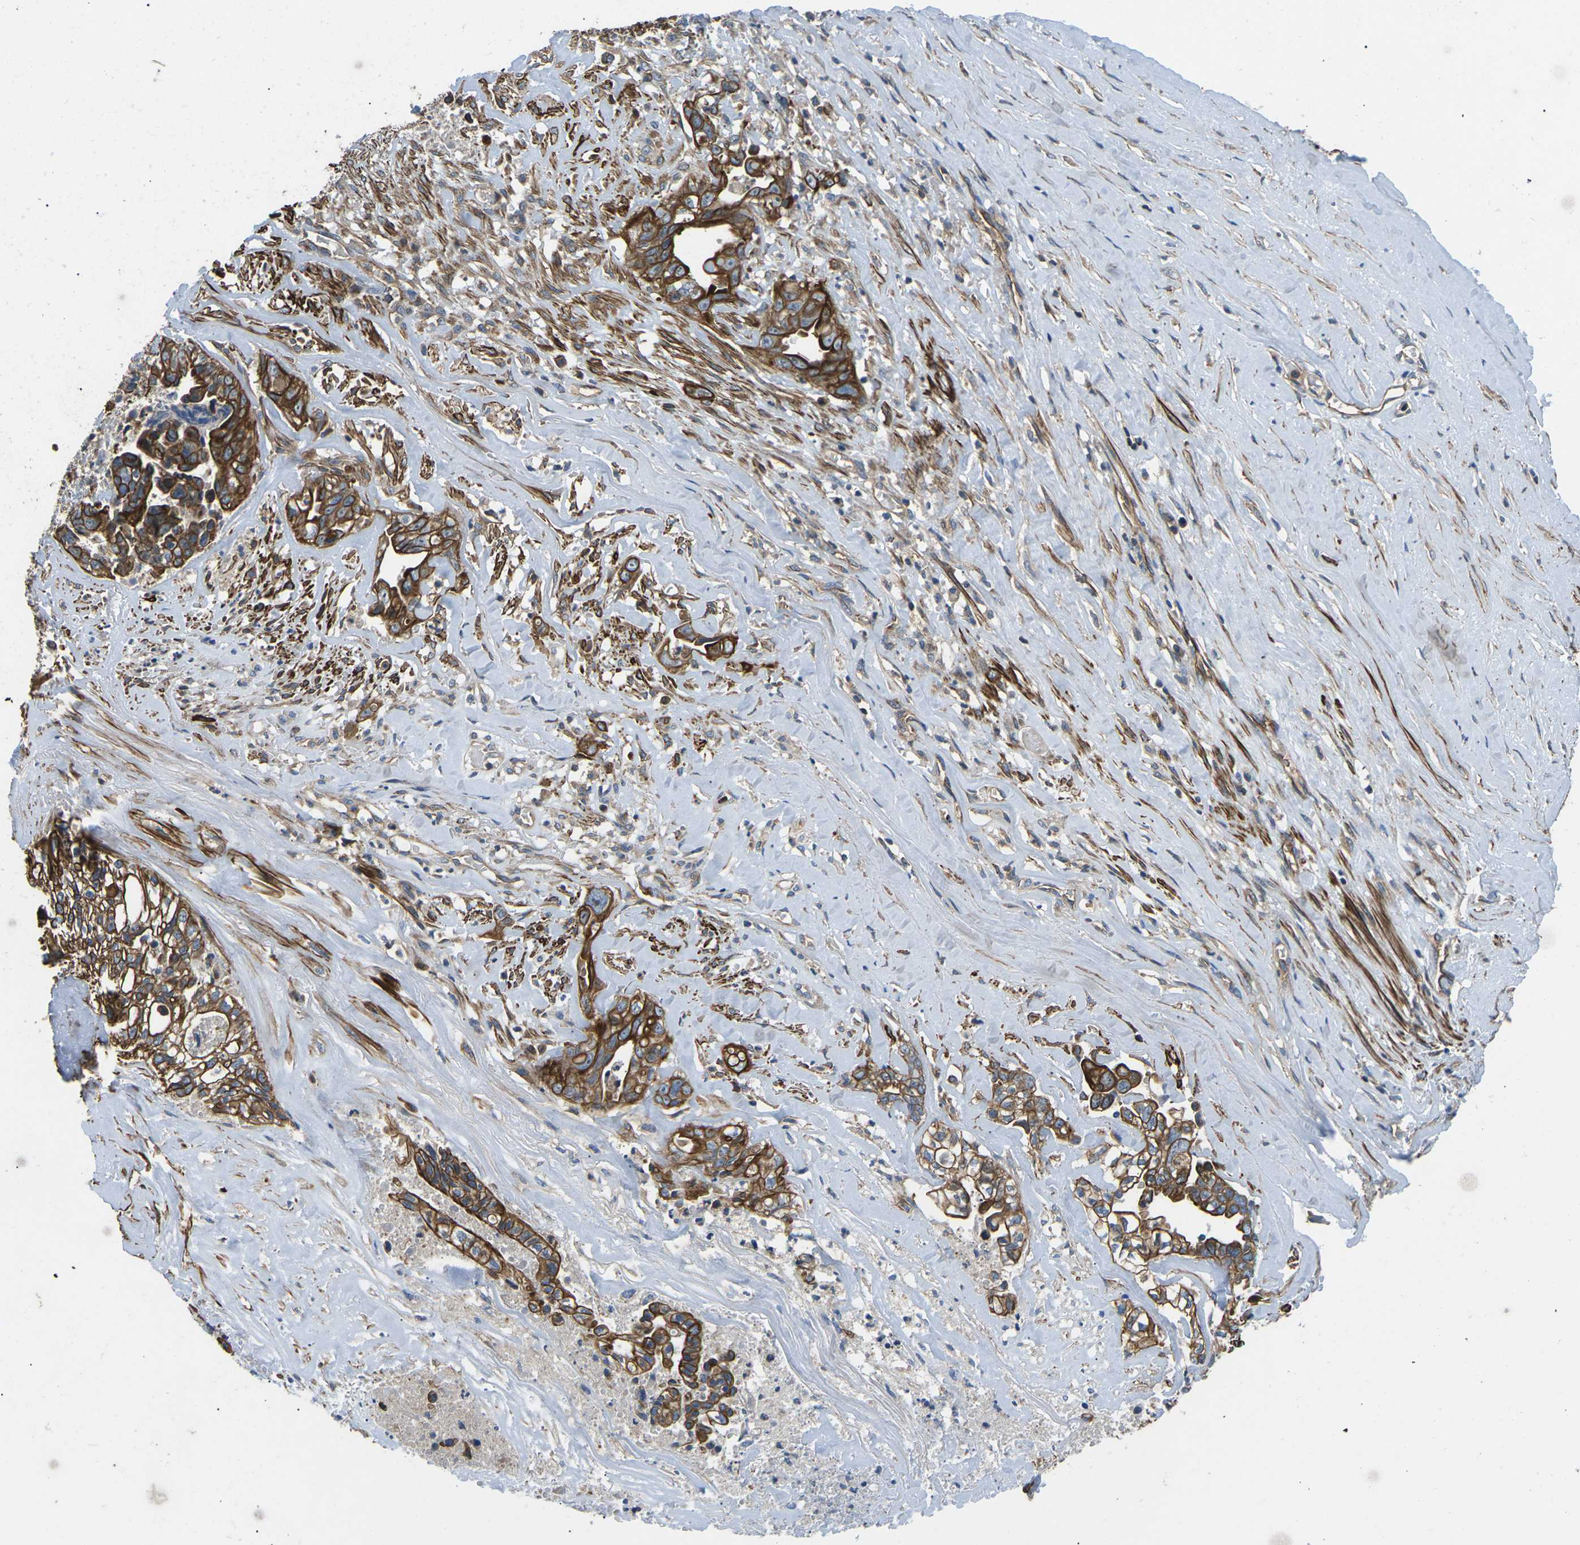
{"staining": {"intensity": "strong", "quantity": ">75%", "location": "cytoplasmic/membranous"}, "tissue": "liver cancer", "cell_type": "Tumor cells", "image_type": "cancer", "snomed": [{"axis": "morphology", "description": "Cholangiocarcinoma"}, {"axis": "topography", "description": "Liver"}], "caption": "Immunohistochemistry (IHC) image of neoplastic tissue: cholangiocarcinoma (liver) stained using IHC displays high levels of strong protein expression localized specifically in the cytoplasmic/membranous of tumor cells, appearing as a cytoplasmic/membranous brown color.", "gene": "KCNJ15", "patient": {"sex": "female", "age": 70}}